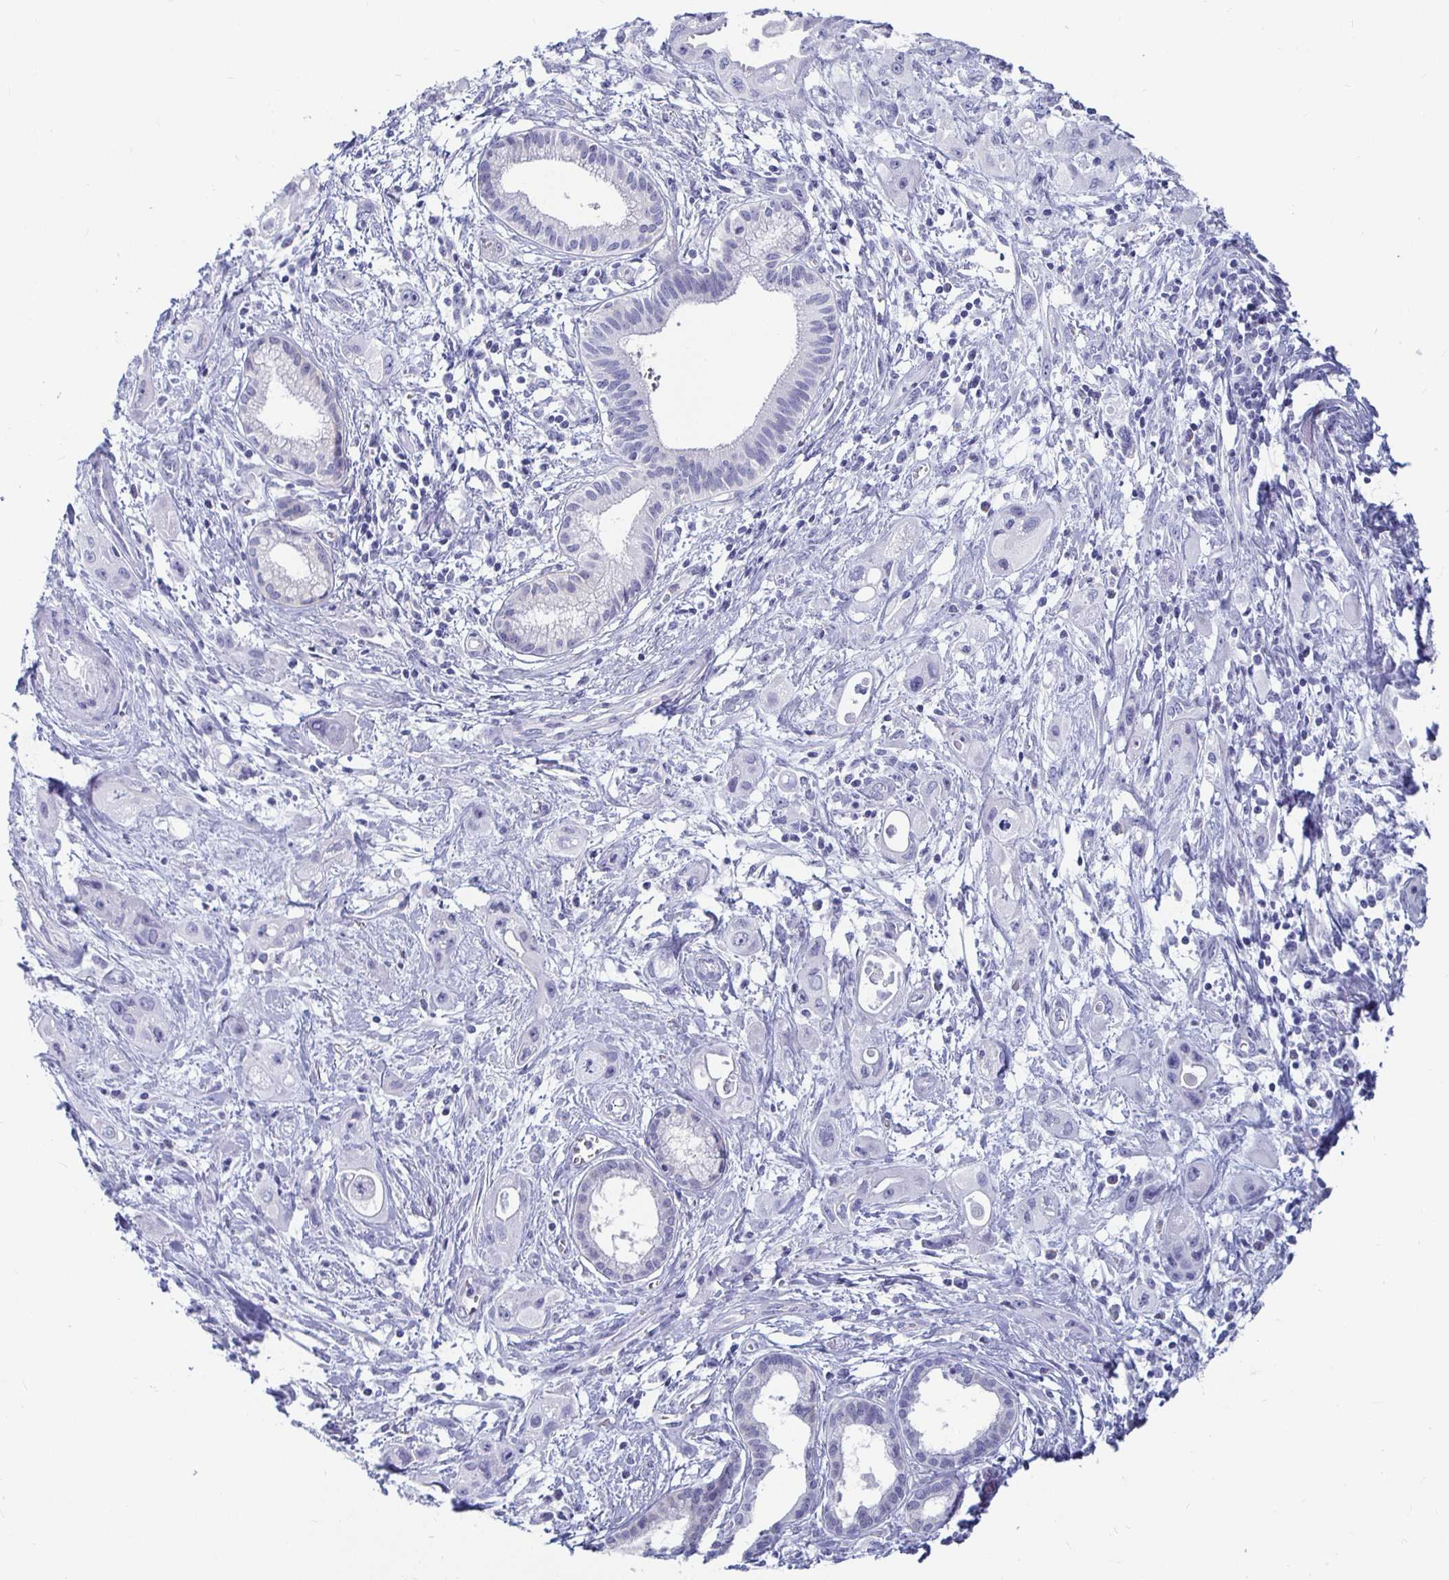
{"staining": {"intensity": "negative", "quantity": "none", "location": "none"}, "tissue": "pancreatic cancer", "cell_type": "Tumor cells", "image_type": "cancer", "snomed": [{"axis": "morphology", "description": "Adenocarcinoma, NOS"}, {"axis": "topography", "description": "Pancreas"}], "caption": "The immunohistochemistry (IHC) histopathology image has no significant staining in tumor cells of pancreatic adenocarcinoma tissue. (Brightfield microscopy of DAB (3,3'-diaminobenzidine) IHC at high magnification).", "gene": "CA9", "patient": {"sex": "female", "age": 66}}